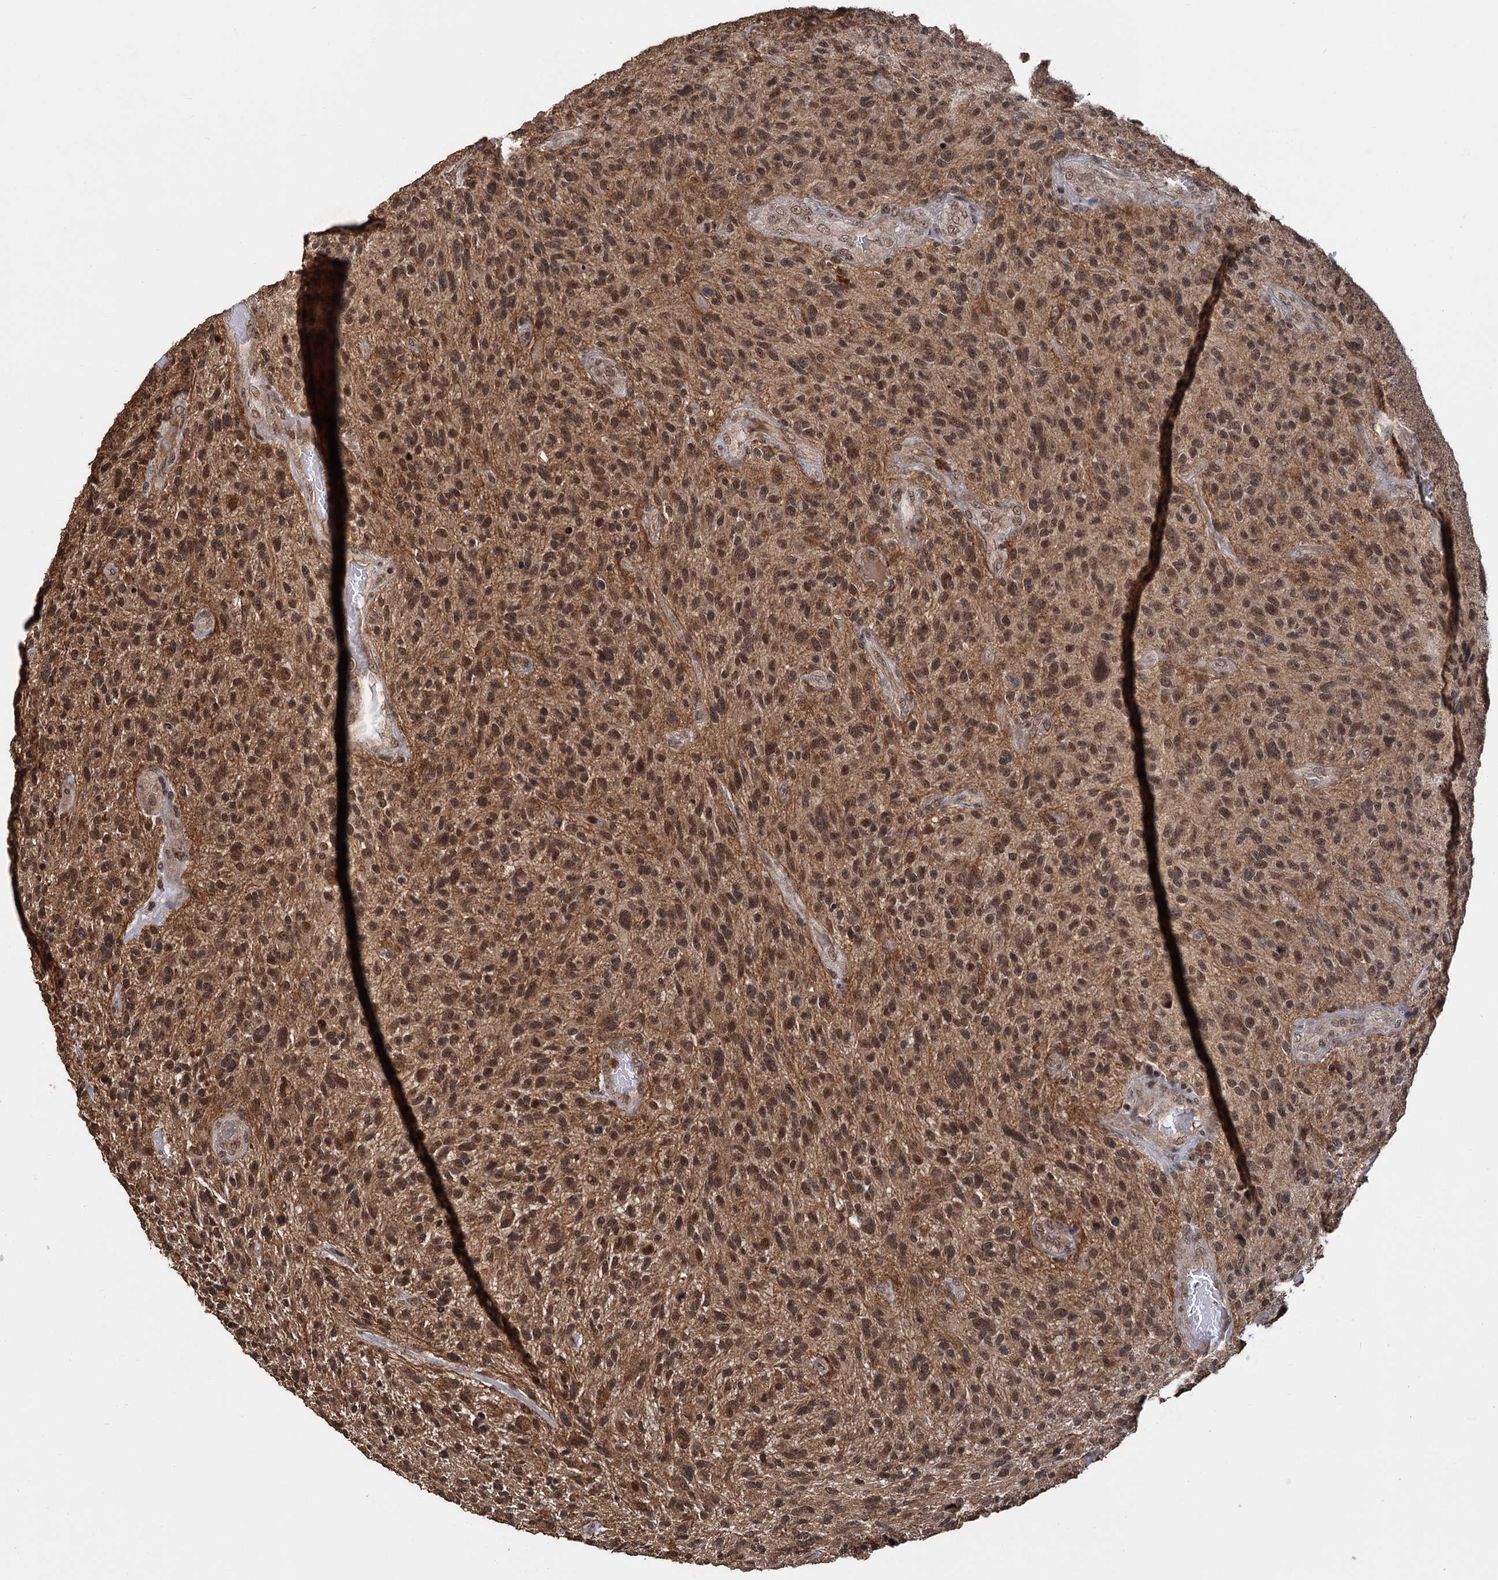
{"staining": {"intensity": "moderate", "quantity": ">75%", "location": "cytoplasmic/membranous,nuclear"}, "tissue": "glioma", "cell_type": "Tumor cells", "image_type": "cancer", "snomed": [{"axis": "morphology", "description": "Glioma, malignant, High grade"}, {"axis": "topography", "description": "Brain"}], "caption": "Protein staining of high-grade glioma (malignant) tissue exhibits moderate cytoplasmic/membranous and nuclear positivity in about >75% of tumor cells.", "gene": "KANSL2", "patient": {"sex": "male", "age": 47}}